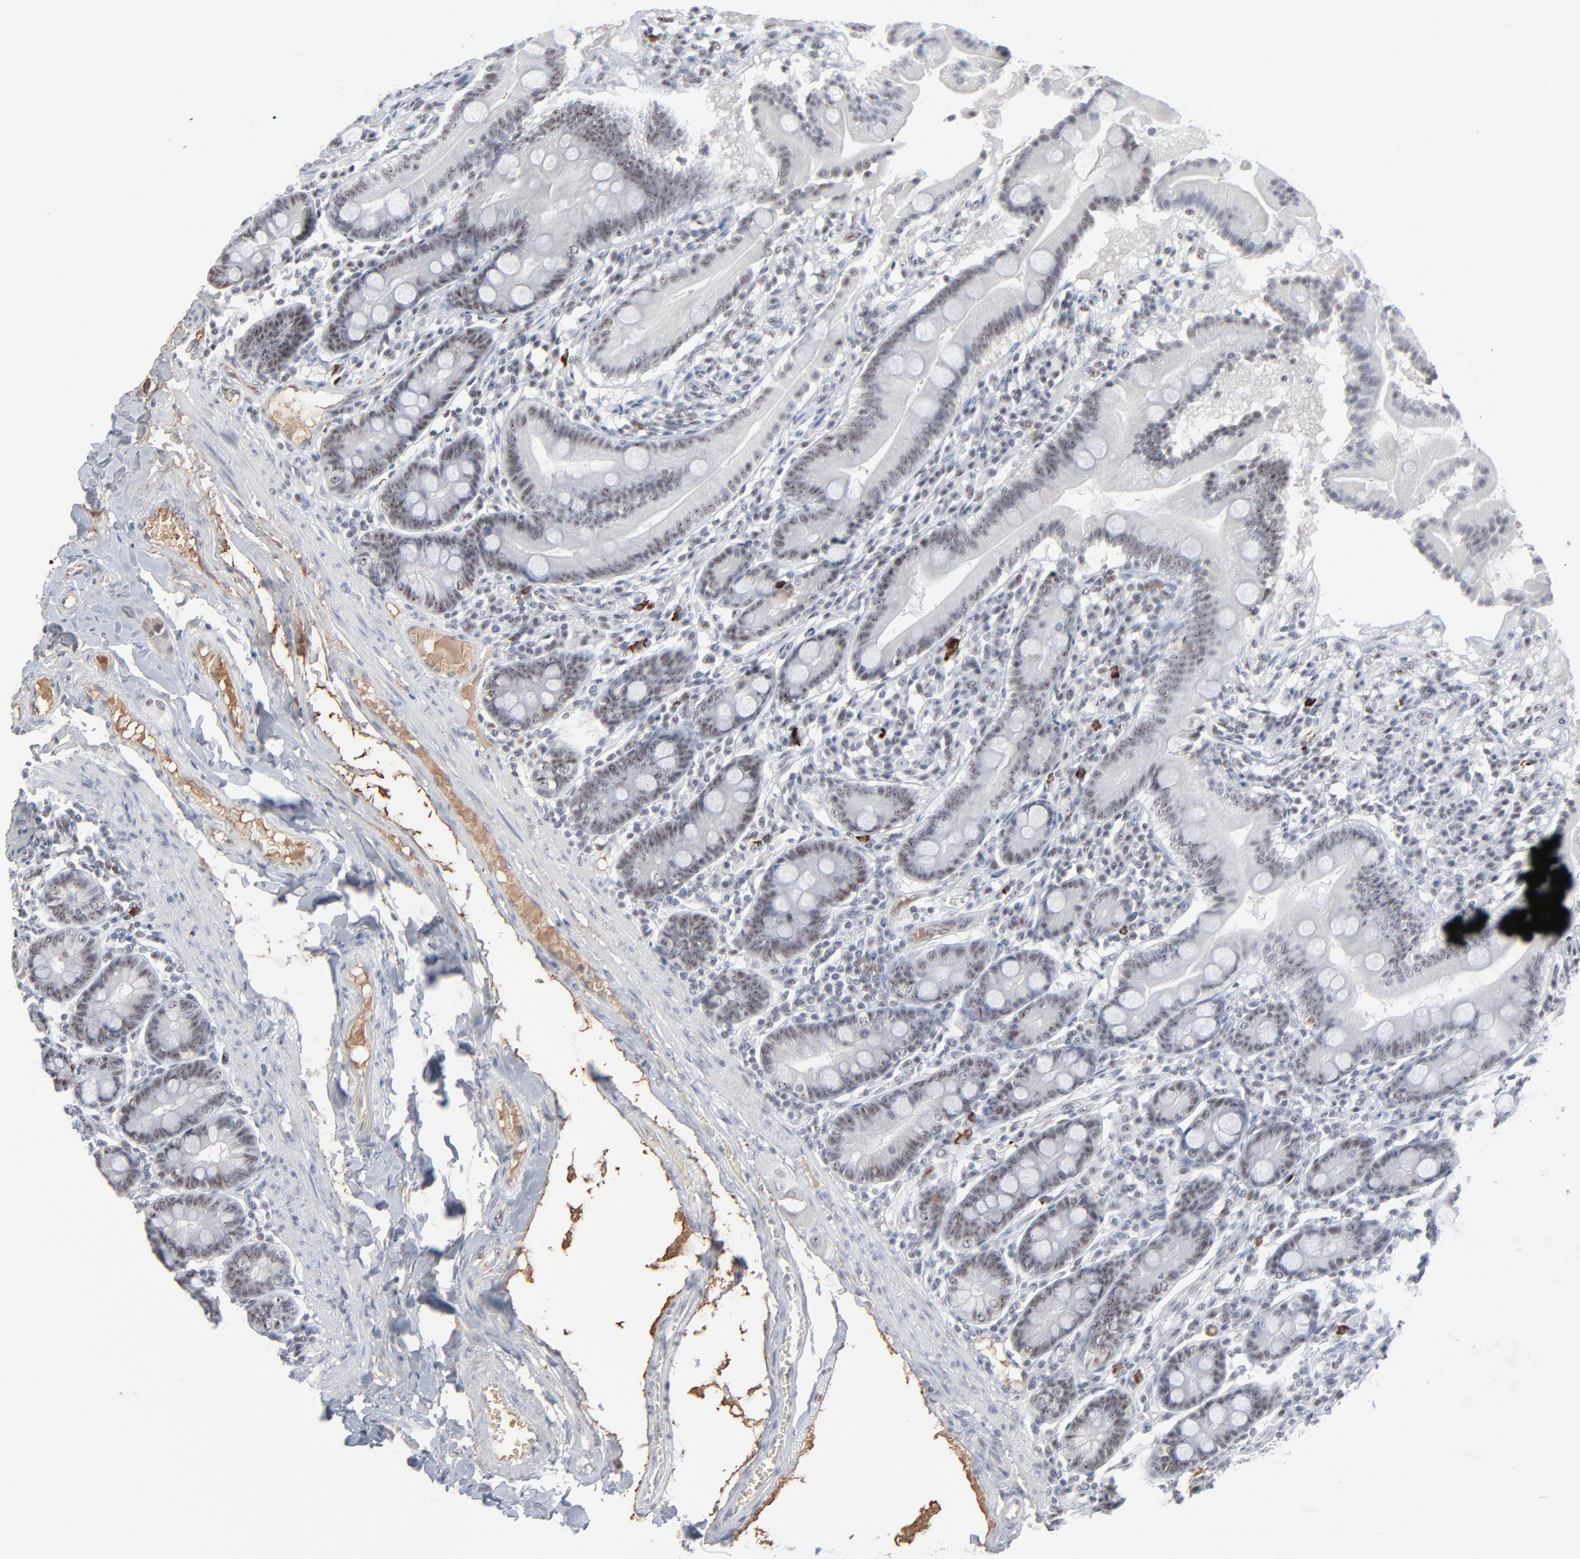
{"staining": {"intensity": "weak", "quantity": "25%-75%", "location": "nuclear"}, "tissue": "duodenum", "cell_type": "Glandular cells", "image_type": "normal", "snomed": [{"axis": "morphology", "description": "Normal tissue, NOS"}, {"axis": "topography", "description": "Duodenum"}], "caption": "Weak nuclear staining is appreciated in approximately 25%-75% of glandular cells in normal duodenum. (DAB (3,3'-diaminobenzidine) = brown stain, brightfield microscopy at high magnification).", "gene": "MPHOSPH6", "patient": {"sex": "male", "age": 50}}